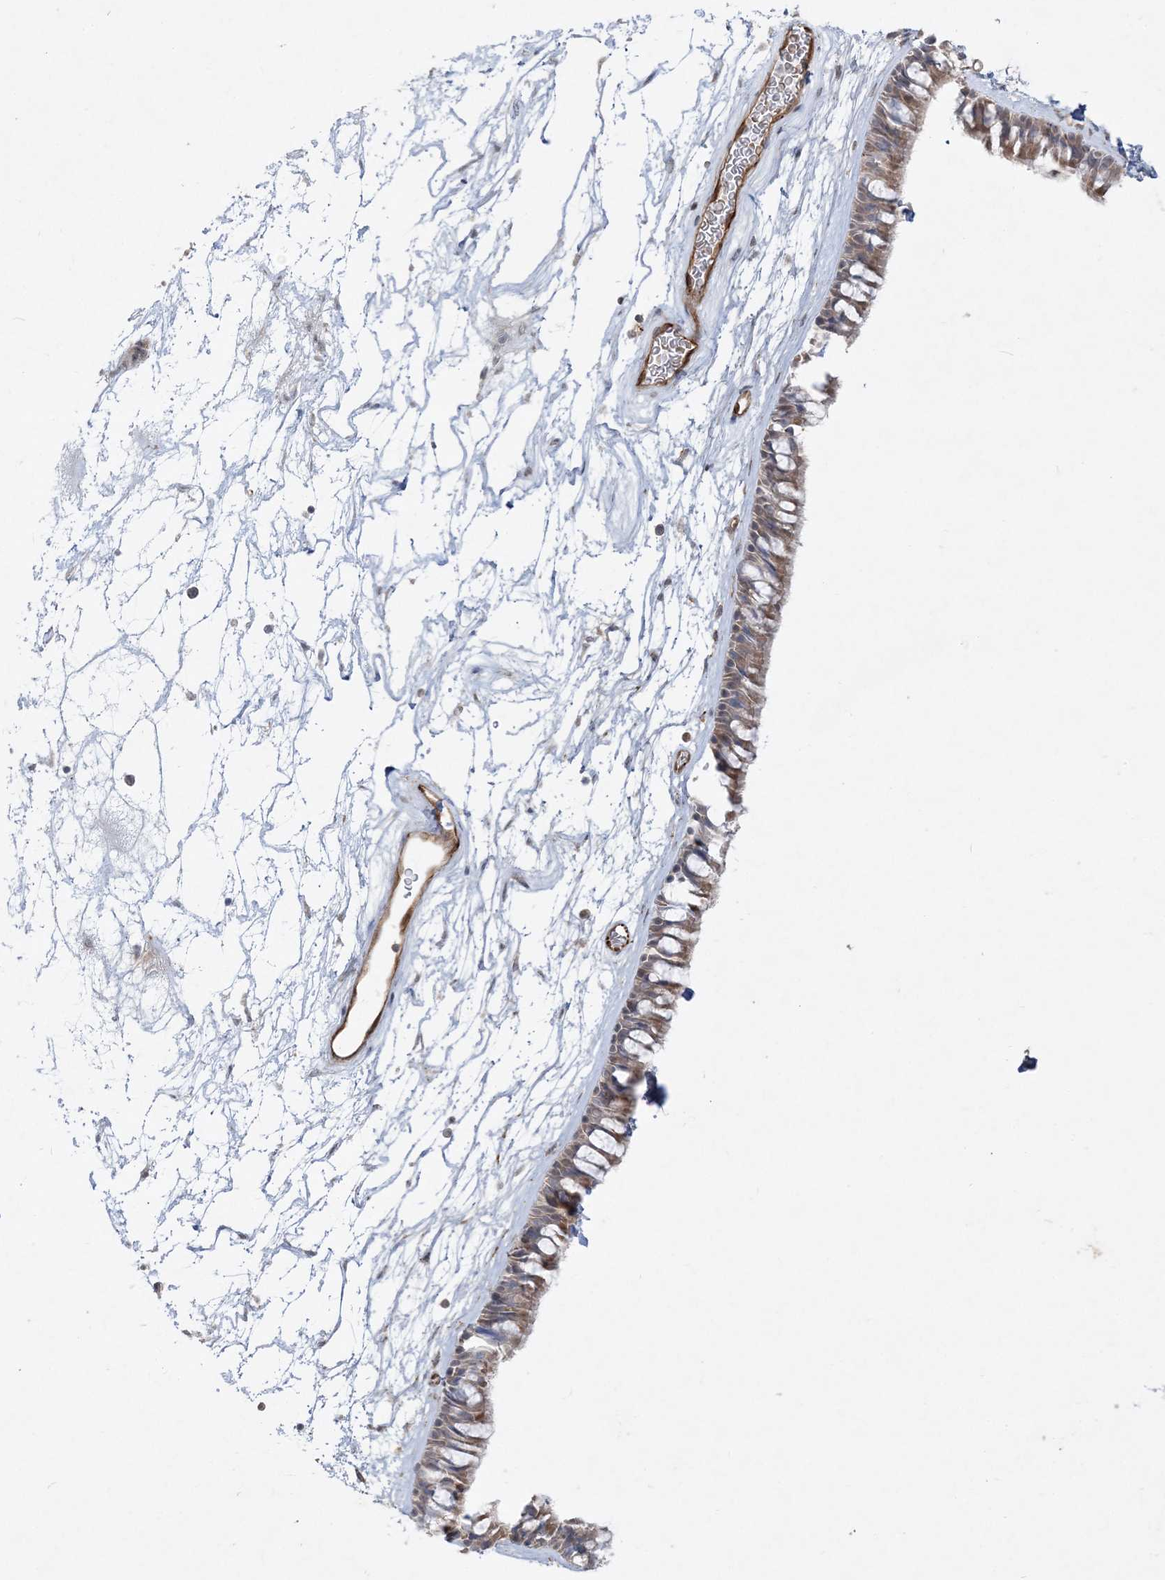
{"staining": {"intensity": "moderate", "quantity": ">75%", "location": "cytoplasmic/membranous"}, "tissue": "nasopharynx", "cell_type": "Respiratory epithelial cells", "image_type": "normal", "snomed": [{"axis": "morphology", "description": "Normal tissue, NOS"}, {"axis": "topography", "description": "Nasopharynx"}], "caption": "Immunohistochemical staining of benign human nasopharynx reveals >75% levels of moderate cytoplasmic/membranous protein staining in about >75% of respiratory epithelial cells. (Stains: DAB (3,3'-diaminobenzidine) in brown, nuclei in blue, Microscopy: brightfield microscopy at high magnification).", "gene": "INPP1", "patient": {"sex": "male", "age": 64}}